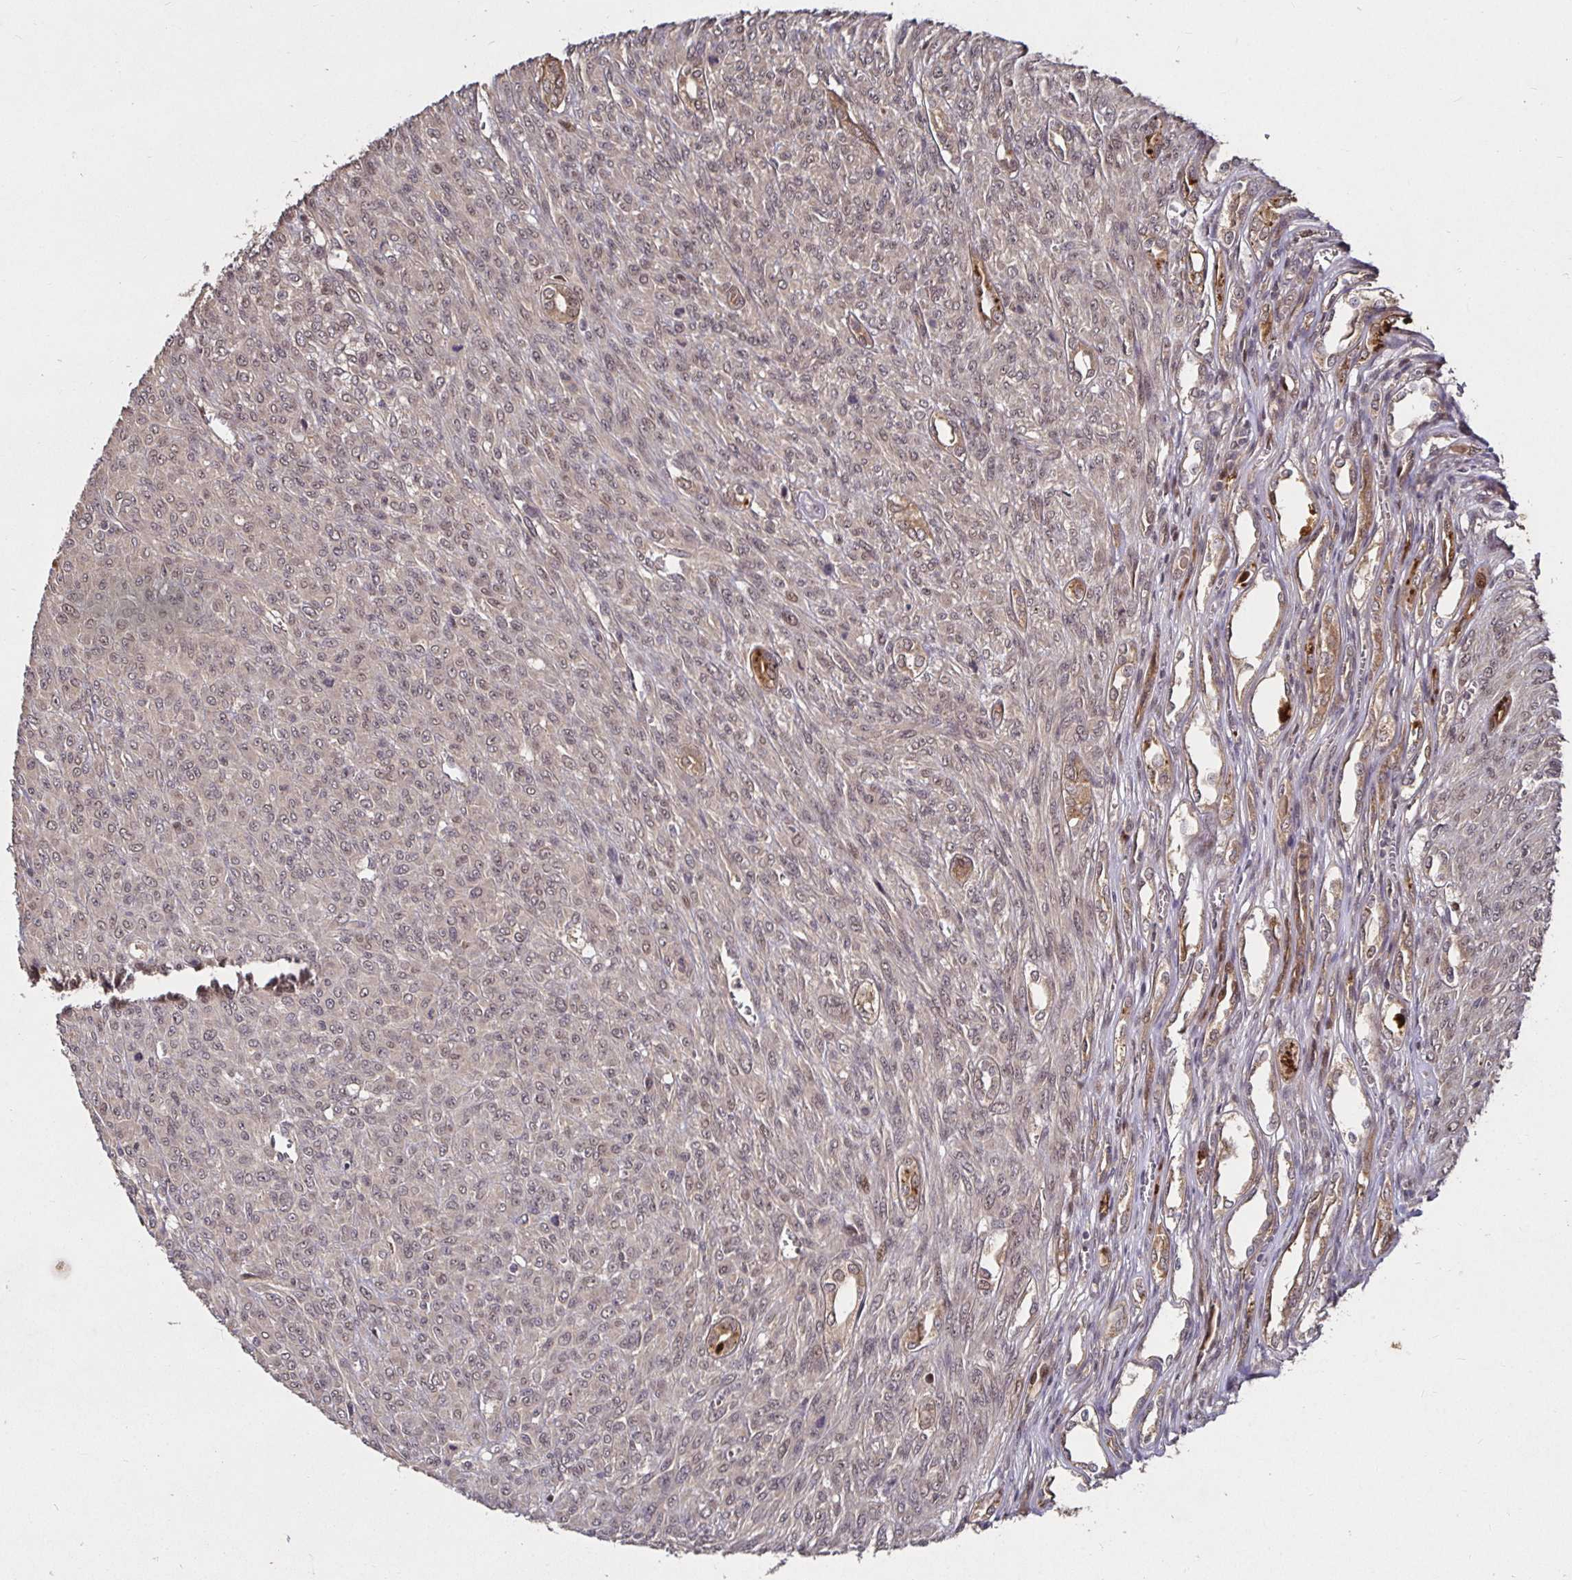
{"staining": {"intensity": "negative", "quantity": "none", "location": "none"}, "tissue": "renal cancer", "cell_type": "Tumor cells", "image_type": "cancer", "snomed": [{"axis": "morphology", "description": "Adenocarcinoma, NOS"}, {"axis": "topography", "description": "Kidney"}], "caption": "A high-resolution micrograph shows IHC staining of renal cancer (adenocarcinoma), which shows no significant staining in tumor cells. (DAB immunohistochemistry (IHC) with hematoxylin counter stain).", "gene": "SMYD3", "patient": {"sex": "male", "age": 58}}